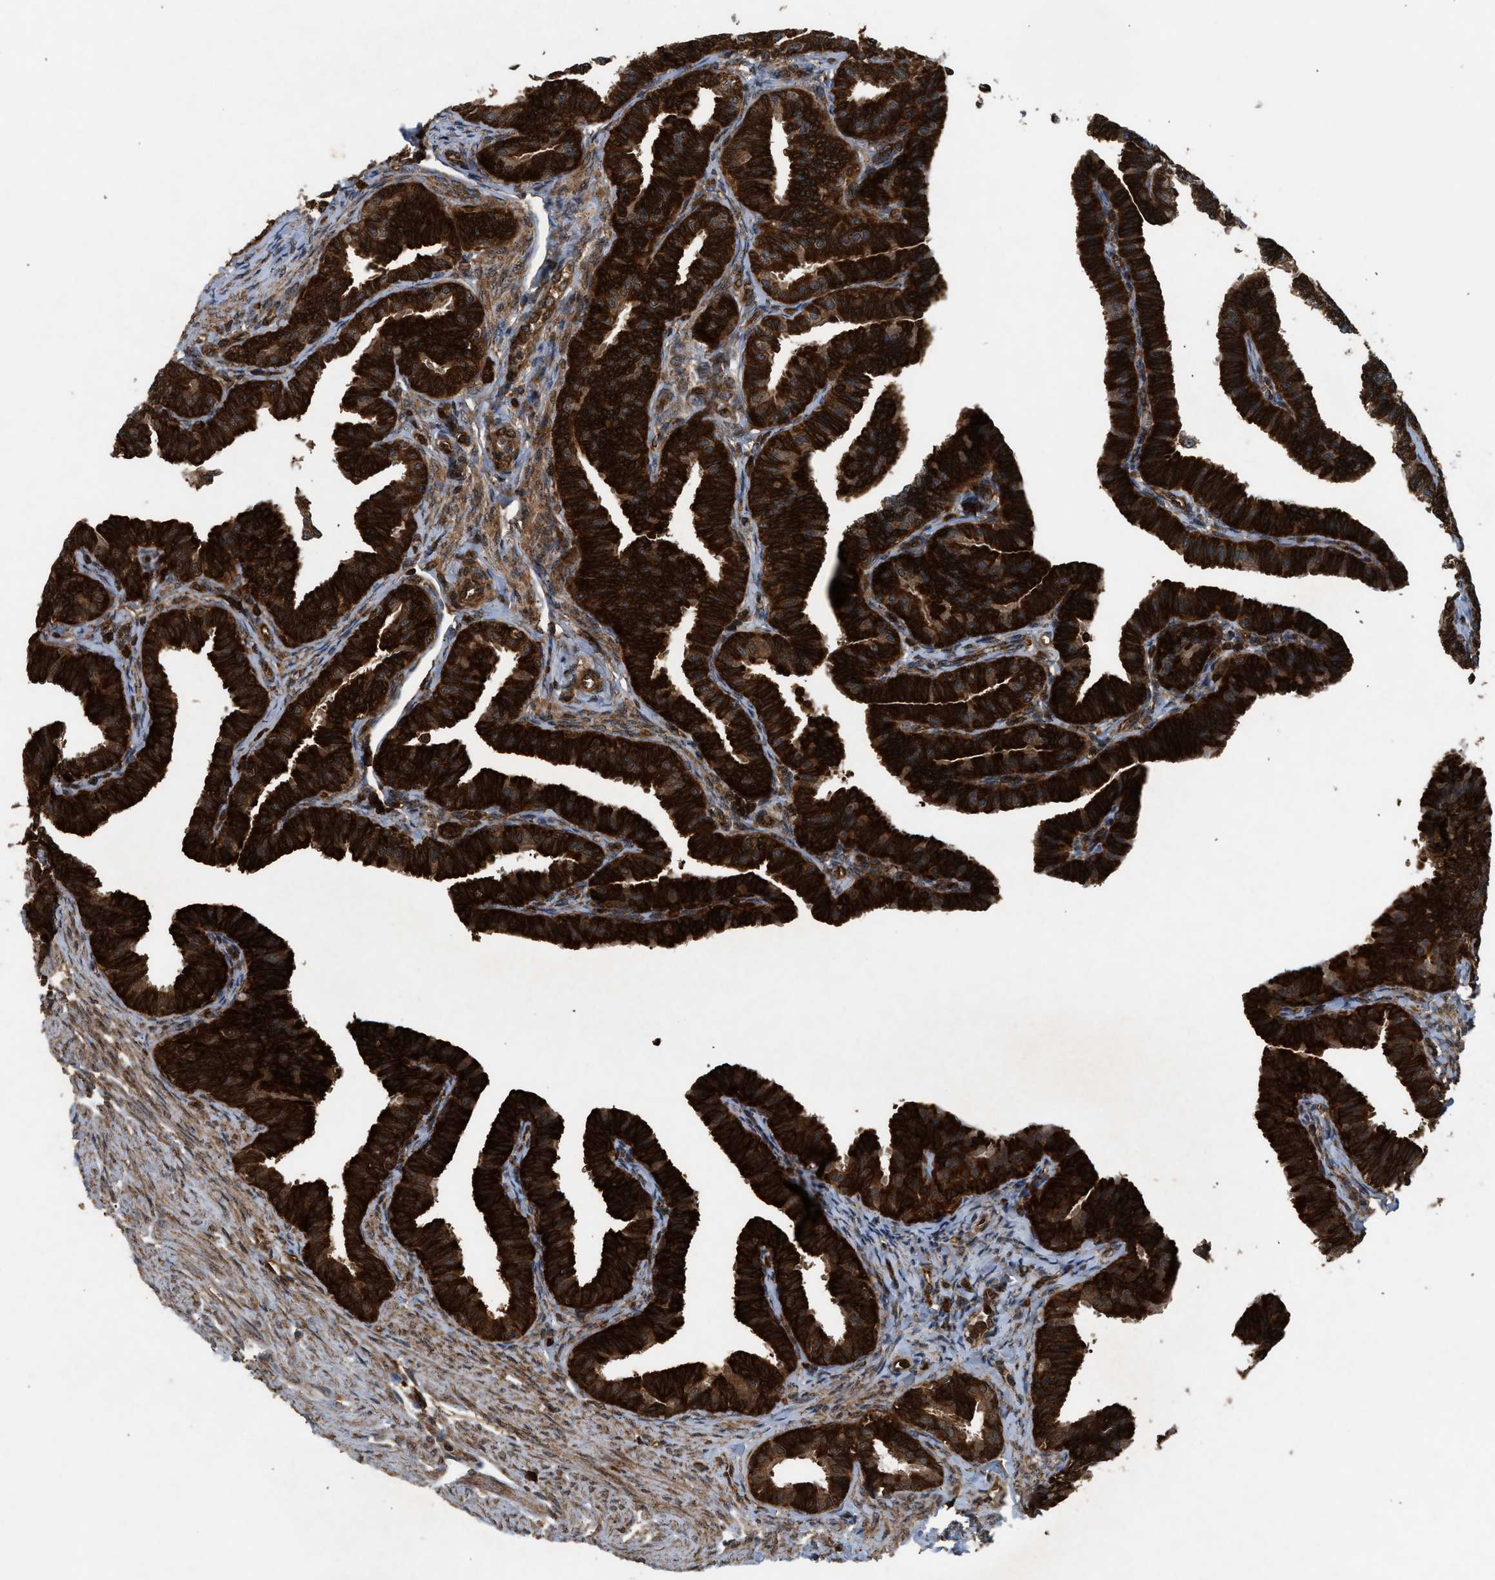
{"staining": {"intensity": "strong", "quantity": ">75%", "location": "cytoplasmic/membranous"}, "tissue": "fallopian tube", "cell_type": "Glandular cells", "image_type": "normal", "snomed": [{"axis": "morphology", "description": "Normal tissue, NOS"}, {"axis": "topography", "description": "Fallopian tube"}, {"axis": "topography", "description": "Ovary"}], "caption": "A micrograph of human fallopian tube stained for a protein displays strong cytoplasmic/membranous brown staining in glandular cells. The protein is stained brown, and the nuclei are stained in blue (DAB (3,3'-diaminobenzidine) IHC with brightfield microscopy, high magnification).", "gene": "OXSR1", "patient": {"sex": "female", "age": 23}}